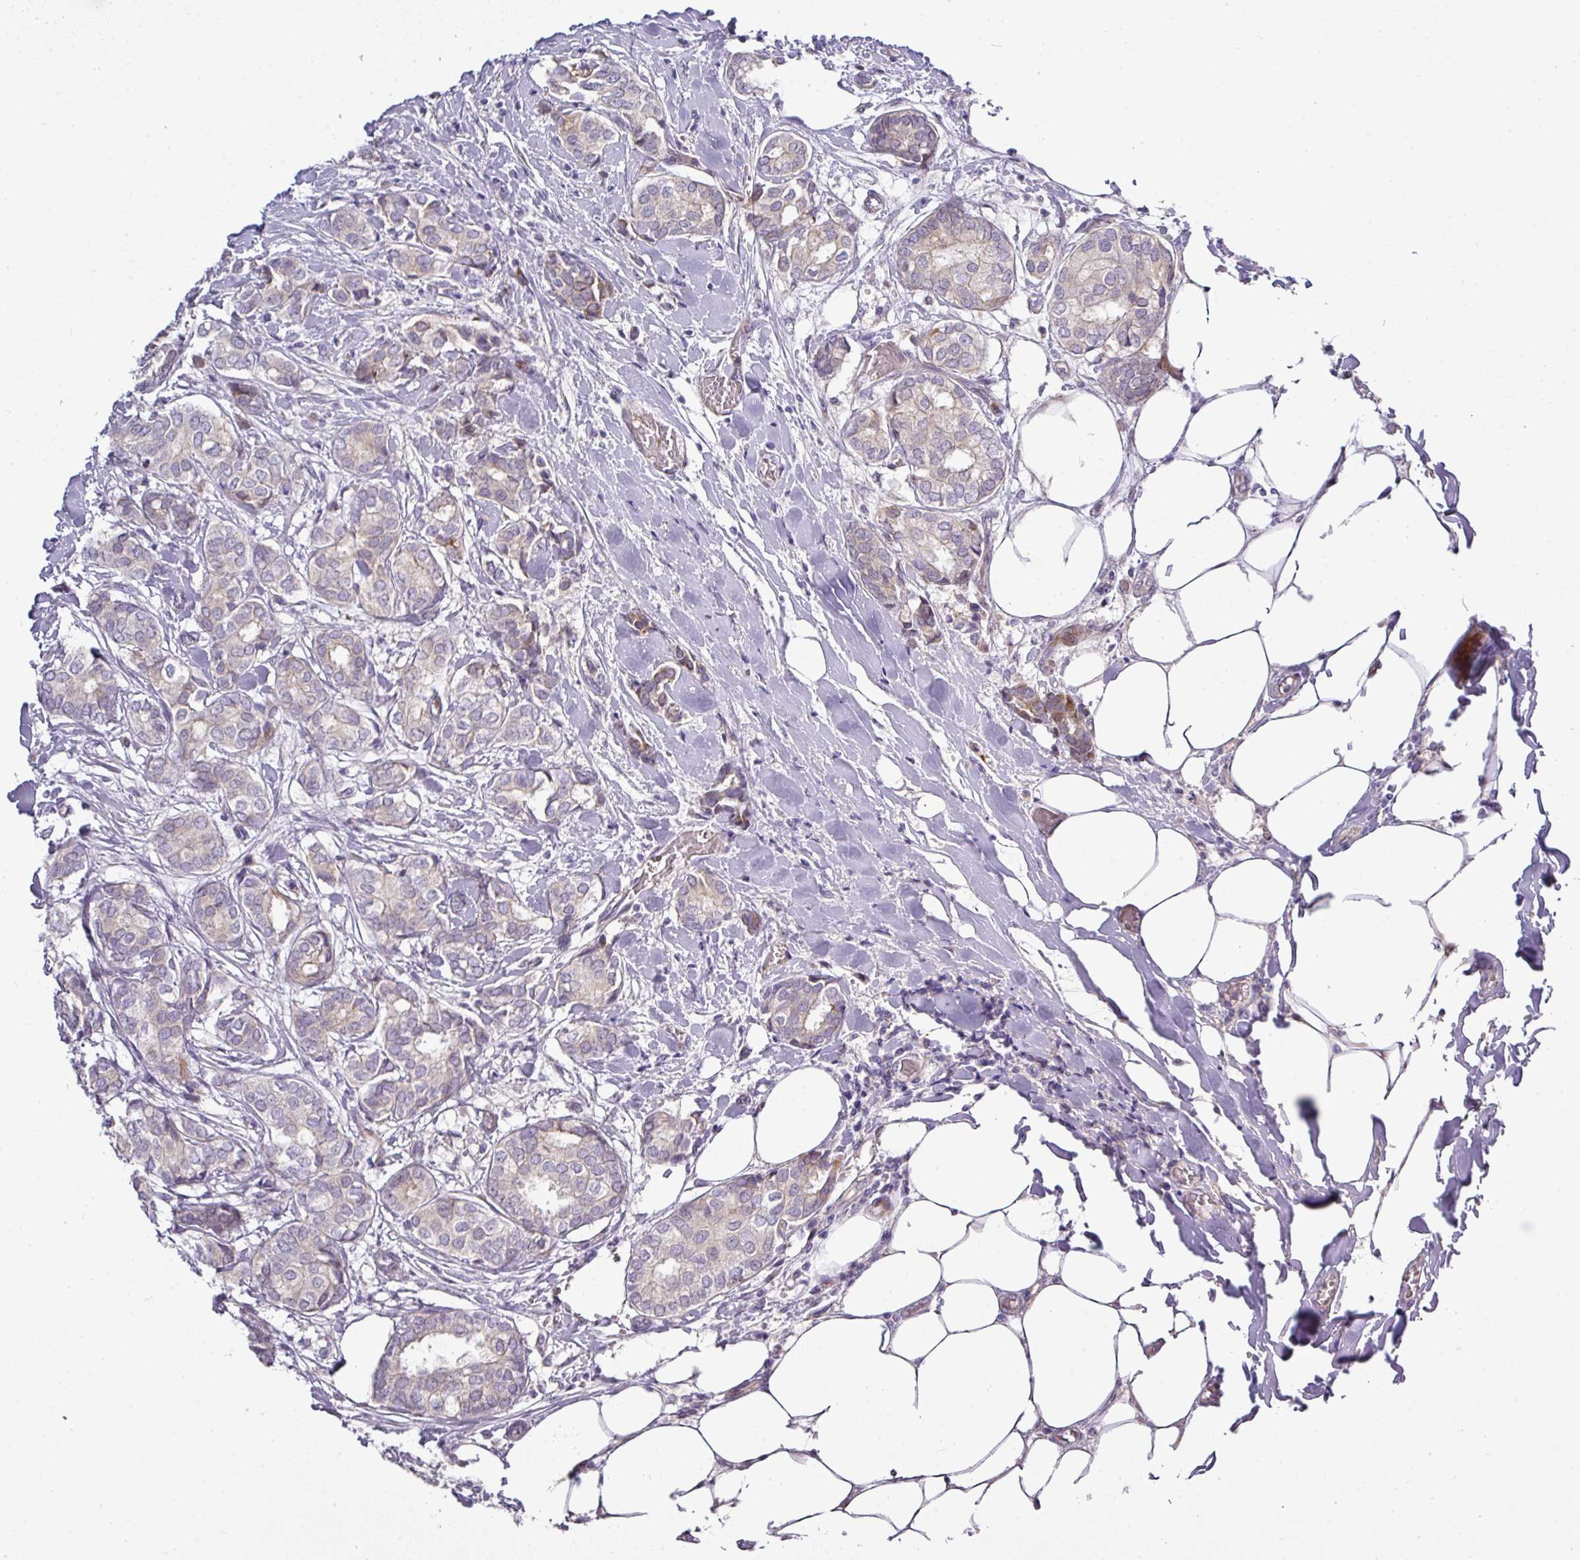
{"staining": {"intensity": "negative", "quantity": "none", "location": "none"}, "tissue": "breast cancer", "cell_type": "Tumor cells", "image_type": "cancer", "snomed": [{"axis": "morphology", "description": "Duct carcinoma"}, {"axis": "topography", "description": "Breast"}], "caption": "Immunohistochemistry of breast infiltrating ductal carcinoma reveals no expression in tumor cells. (Stains: DAB immunohistochemistry with hematoxylin counter stain, Microscopy: brightfield microscopy at high magnification).", "gene": "ATP6V1F", "patient": {"sex": "female", "age": 73}}